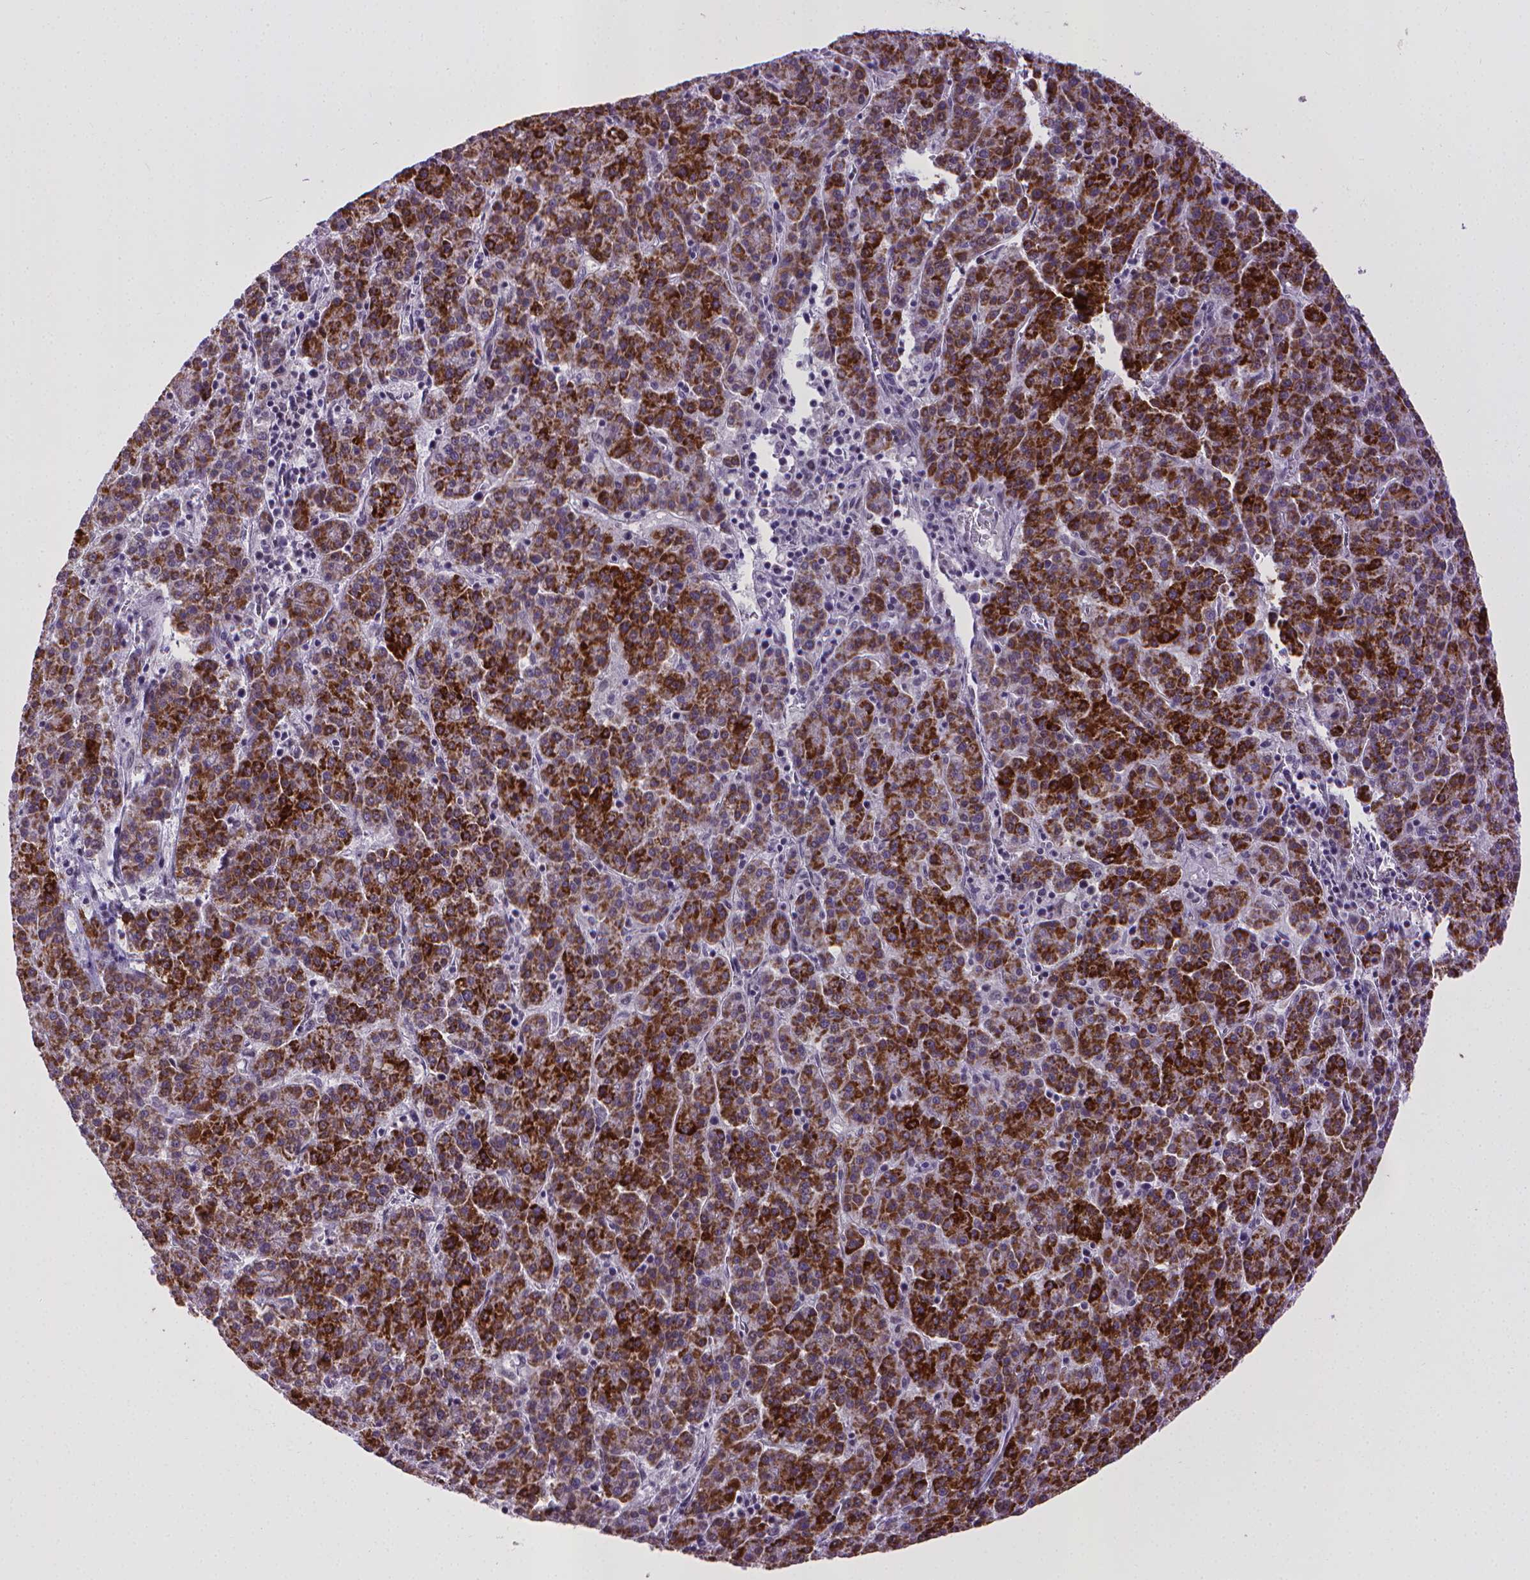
{"staining": {"intensity": "strong", "quantity": ">75%", "location": "cytoplasmic/membranous"}, "tissue": "liver cancer", "cell_type": "Tumor cells", "image_type": "cancer", "snomed": [{"axis": "morphology", "description": "Carcinoma, Hepatocellular, NOS"}, {"axis": "topography", "description": "Liver"}], "caption": "About >75% of tumor cells in liver hepatocellular carcinoma display strong cytoplasmic/membranous protein staining as visualized by brown immunohistochemical staining.", "gene": "KMO", "patient": {"sex": "female", "age": 58}}